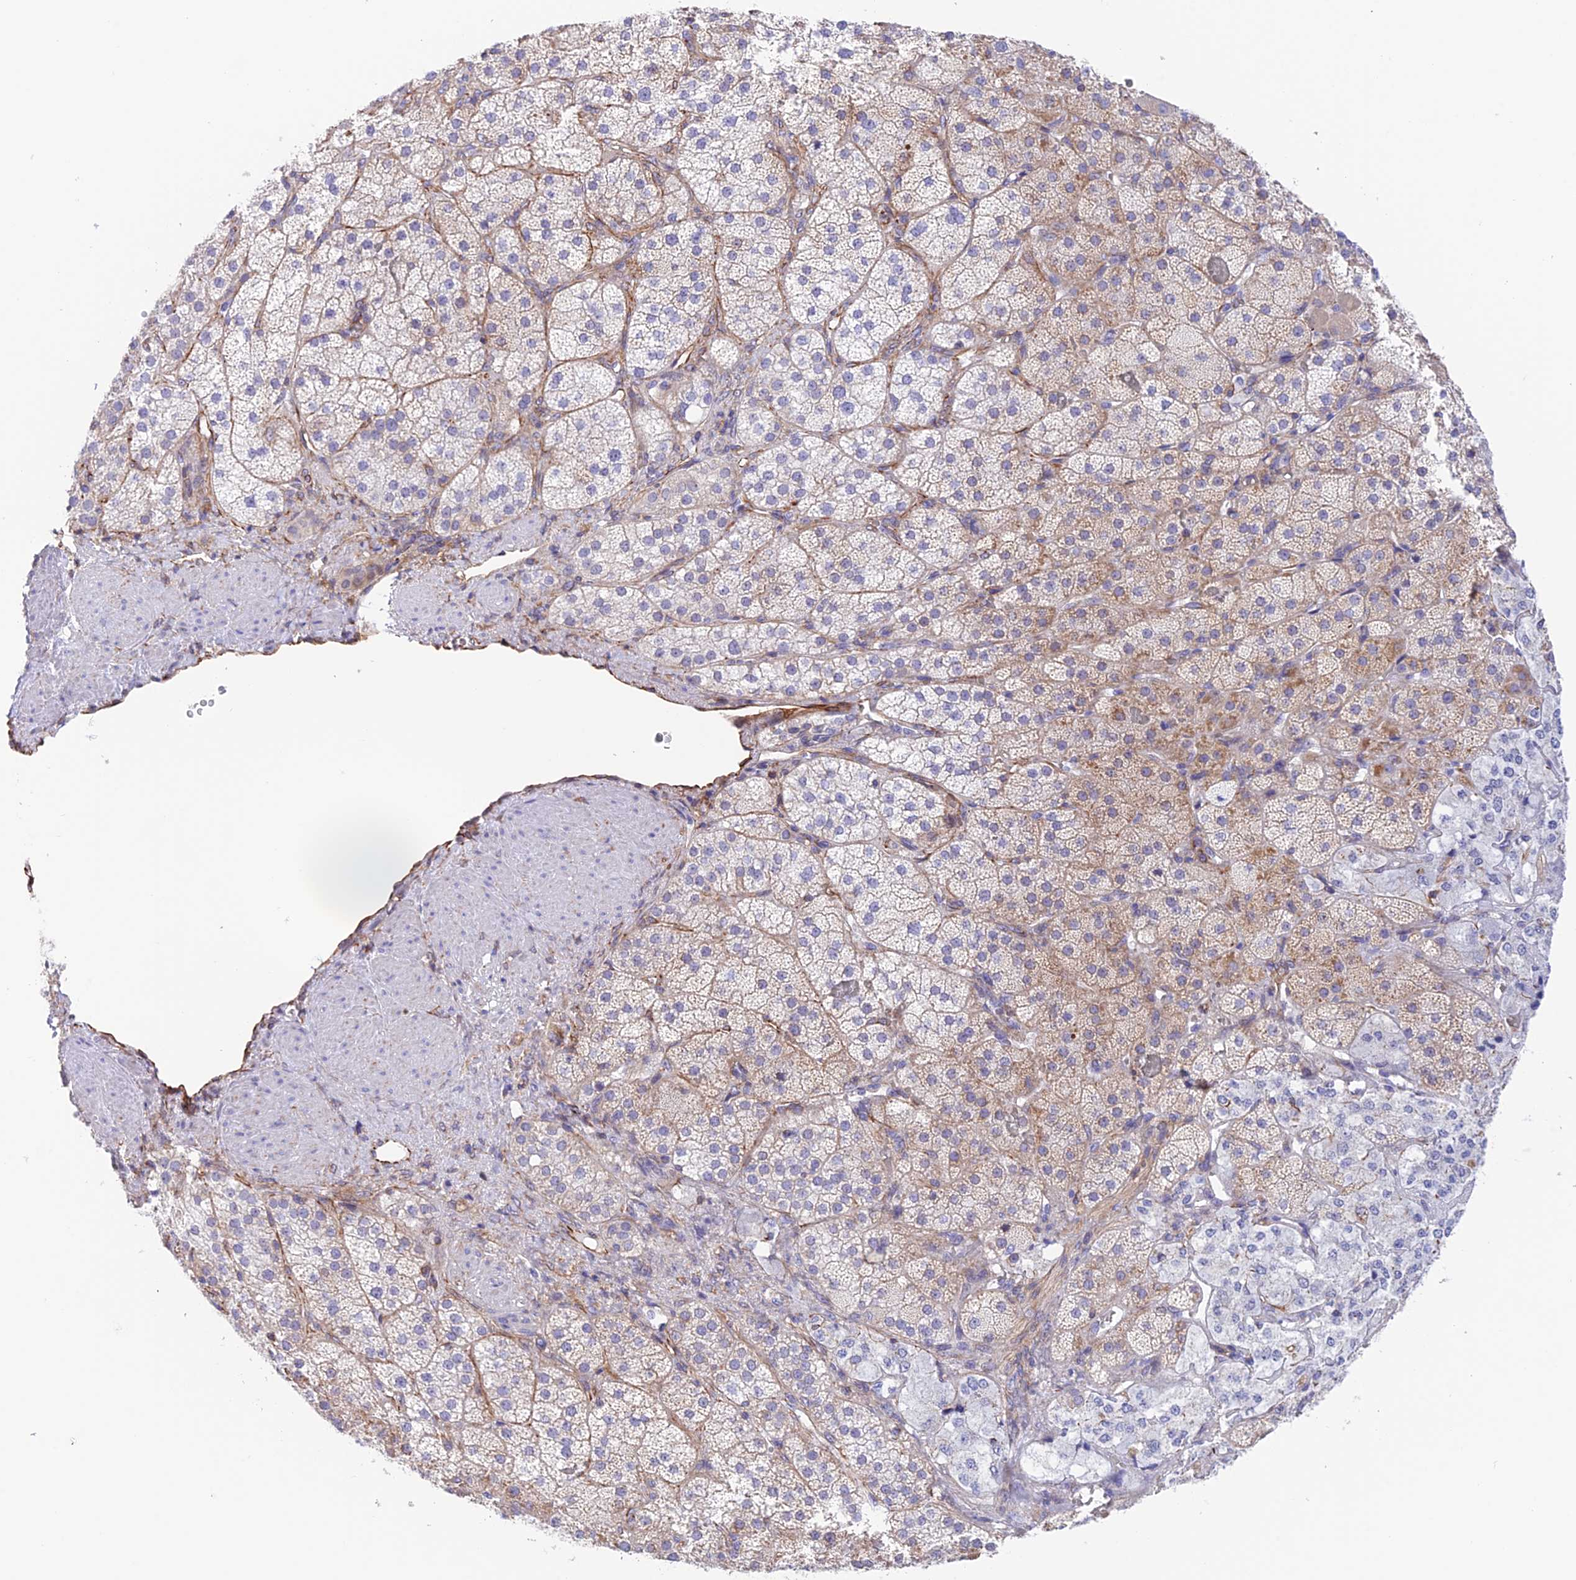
{"staining": {"intensity": "moderate", "quantity": "25%-75%", "location": "cytoplasmic/membranous"}, "tissue": "adrenal gland", "cell_type": "Glandular cells", "image_type": "normal", "snomed": [{"axis": "morphology", "description": "Normal tissue, NOS"}, {"axis": "topography", "description": "Adrenal gland"}], "caption": "Protein staining demonstrates moderate cytoplasmic/membranous positivity in approximately 25%-75% of glandular cells in normal adrenal gland.", "gene": "ZNF652", "patient": {"sex": "male", "age": 57}}